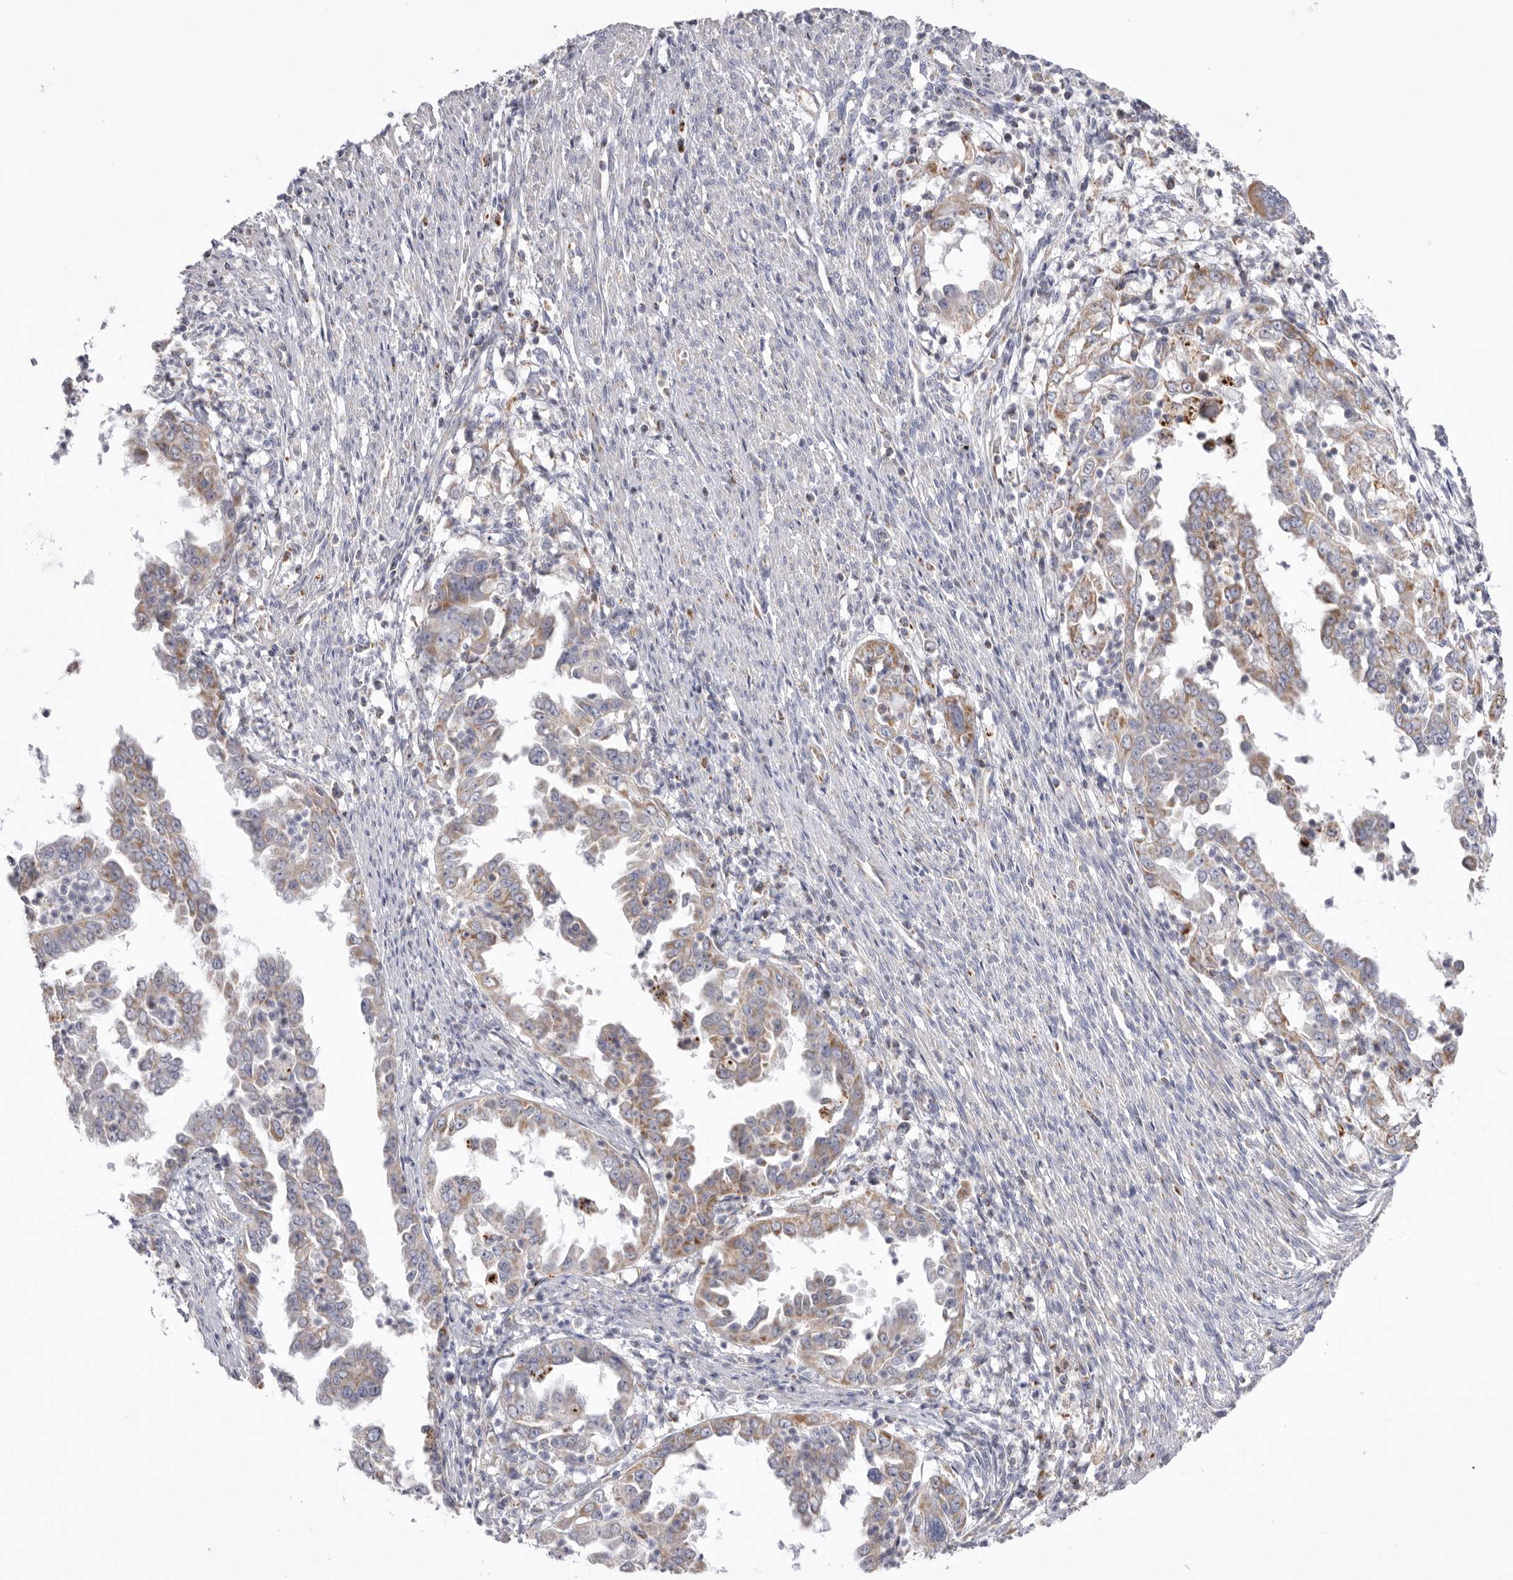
{"staining": {"intensity": "weak", "quantity": ">75%", "location": "cytoplasmic/membranous"}, "tissue": "endometrial cancer", "cell_type": "Tumor cells", "image_type": "cancer", "snomed": [{"axis": "morphology", "description": "Adenocarcinoma, NOS"}, {"axis": "topography", "description": "Endometrium"}], "caption": "Endometrial adenocarcinoma stained with immunohistochemistry (IHC) demonstrates weak cytoplasmic/membranous staining in approximately >75% of tumor cells.", "gene": "VDAC3", "patient": {"sex": "female", "age": 85}}